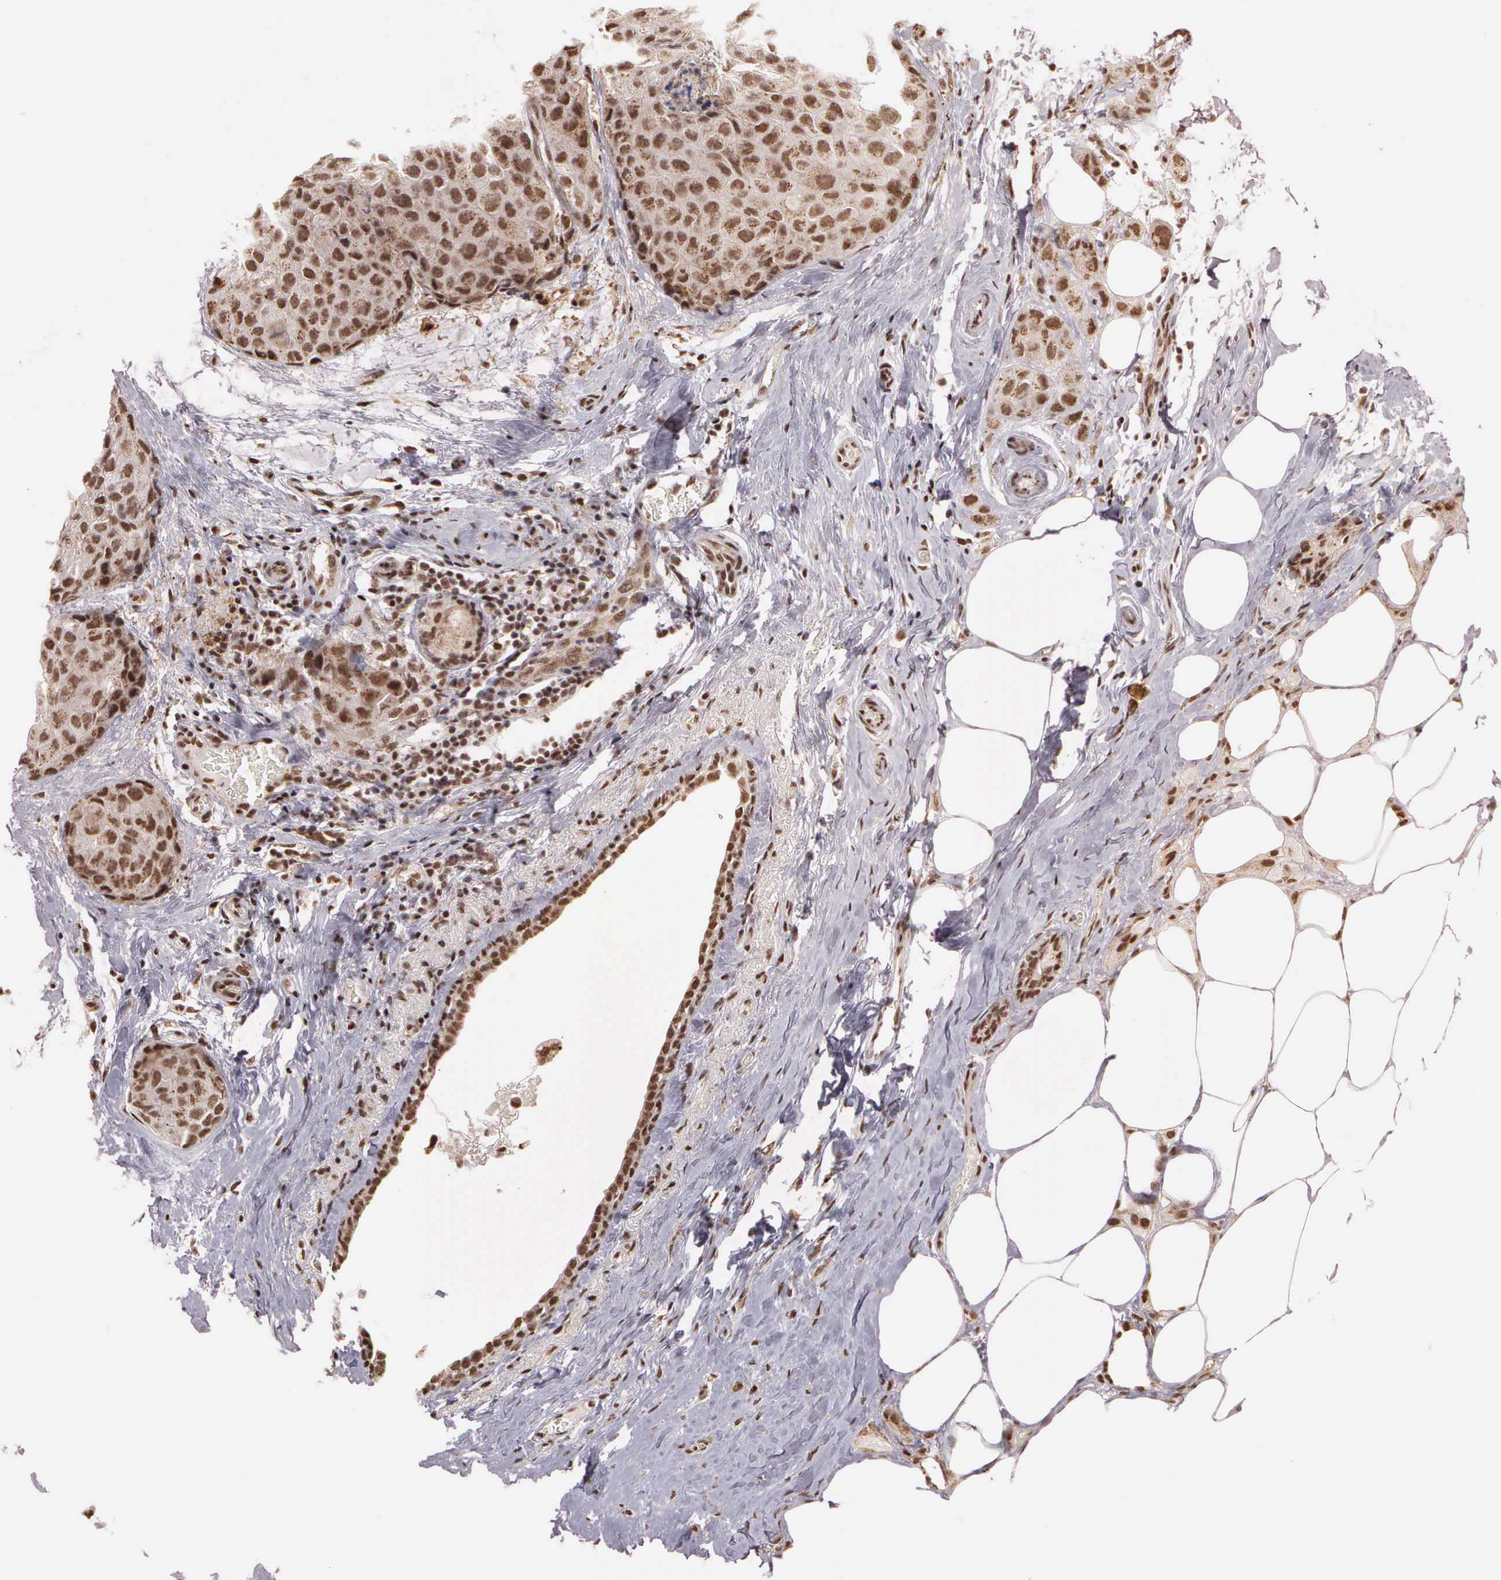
{"staining": {"intensity": "moderate", "quantity": "25%-75%", "location": "cytoplasmic/membranous,nuclear"}, "tissue": "breast cancer", "cell_type": "Tumor cells", "image_type": "cancer", "snomed": [{"axis": "morphology", "description": "Duct carcinoma"}, {"axis": "topography", "description": "Breast"}], "caption": "A high-resolution micrograph shows IHC staining of invasive ductal carcinoma (breast), which reveals moderate cytoplasmic/membranous and nuclear positivity in approximately 25%-75% of tumor cells. (Brightfield microscopy of DAB IHC at high magnification).", "gene": "GTF2A1", "patient": {"sex": "female", "age": 68}}